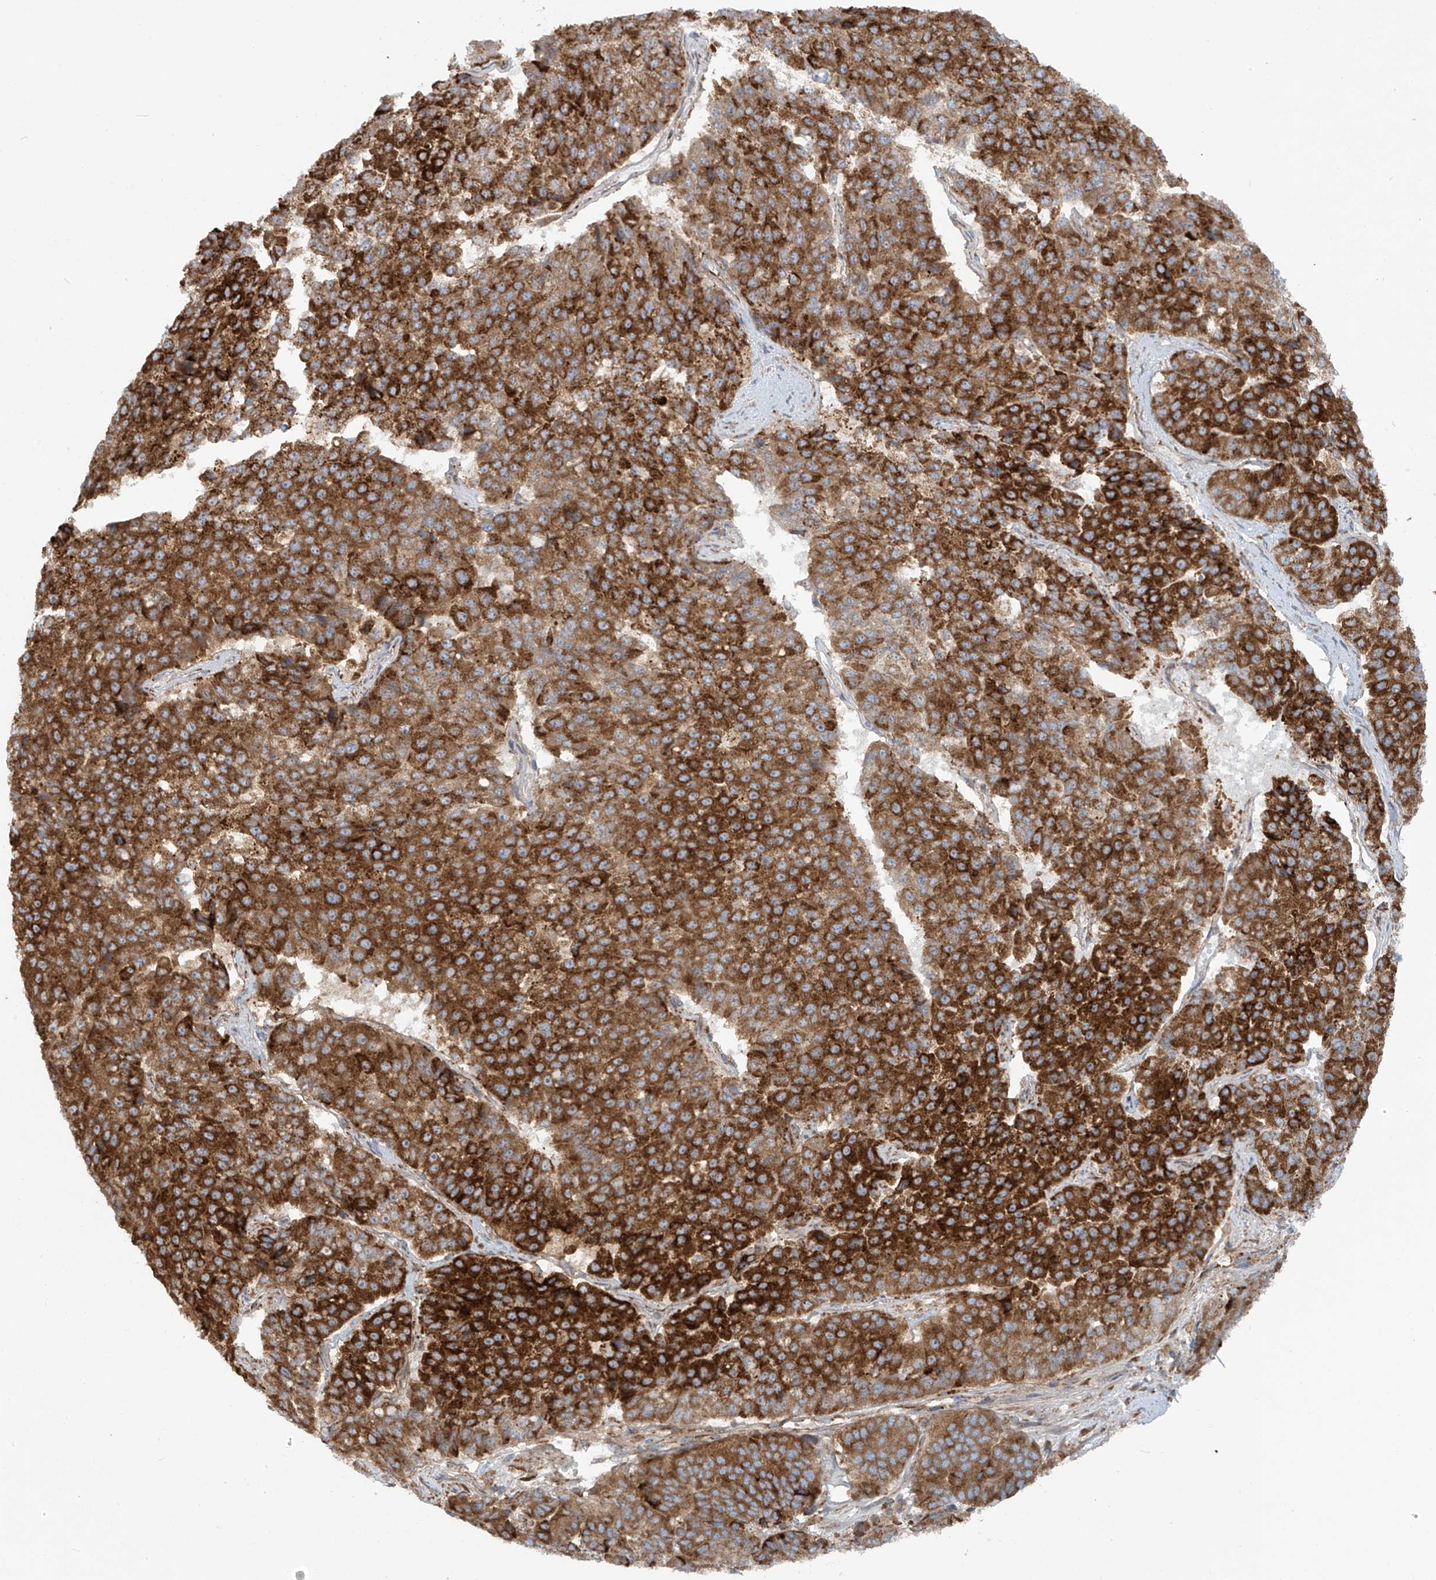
{"staining": {"intensity": "strong", "quantity": ">75%", "location": "cytoplasmic/membranous"}, "tissue": "pancreatic cancer", "cell_type": "Tumor cells", "image_type": "cancer", "snomed": [{"axis": "morphology", "description": "Adenocarcinoma, NOS"}, {"axis": "topography", "description": "Pancreas"}], "caption": "Adenocarcinoma (pancreatic) stained for a protein demonstrates strong cytoplasmic/membranous positivity in tumor cells.", "gene": "KATNIP", "patient": {"sex": "male", "age": 50}}